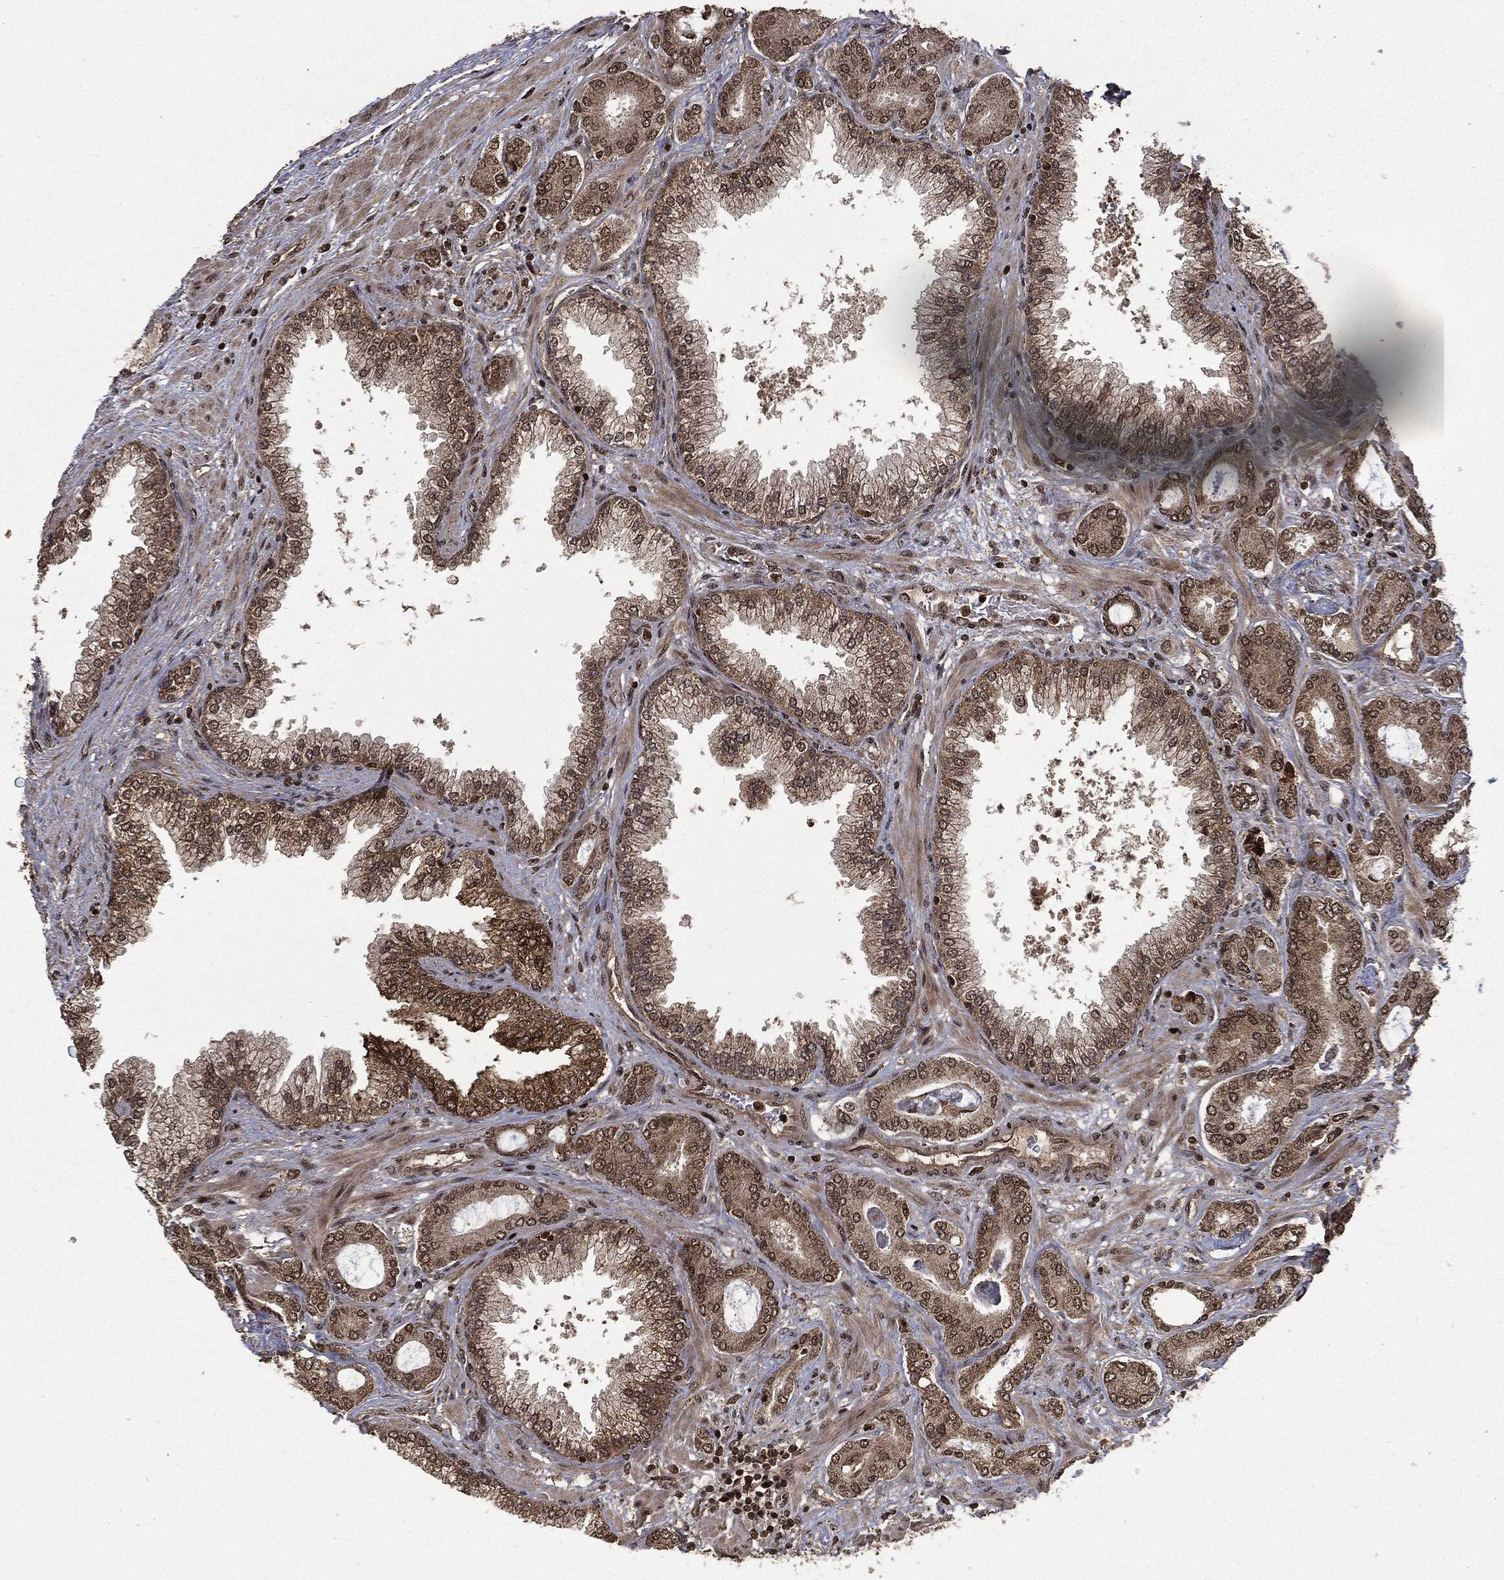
{"staining": {"intensity": "weak", "quantity": ">75%", "location": "cytoplasmic/membranous,nuclear"}, "tissue": "prostate cancer", "cell_type": "Tumor cells", "image_type": "cancer", "snomed": [{"axis": "morphology", "description": "Adenocarcinoma, Low grade"}, {"axis": "topography", "description": "Prostate"}], "caption": "IHC (DAB (3,3'-diaminobenzidine)) staining of human prostate cancer exhibits weak cytoplasmic/membranous and nuclear protein expression in approximately >75% of tumor cells. Using DAB (3,3'-diaminobenzidine) (brown) and hematoxylin (blue) stains, captured at high magnification using brightfield microscopy.", "gene": "CTDP1", "patient": {"sex": "male", "age": 68}}